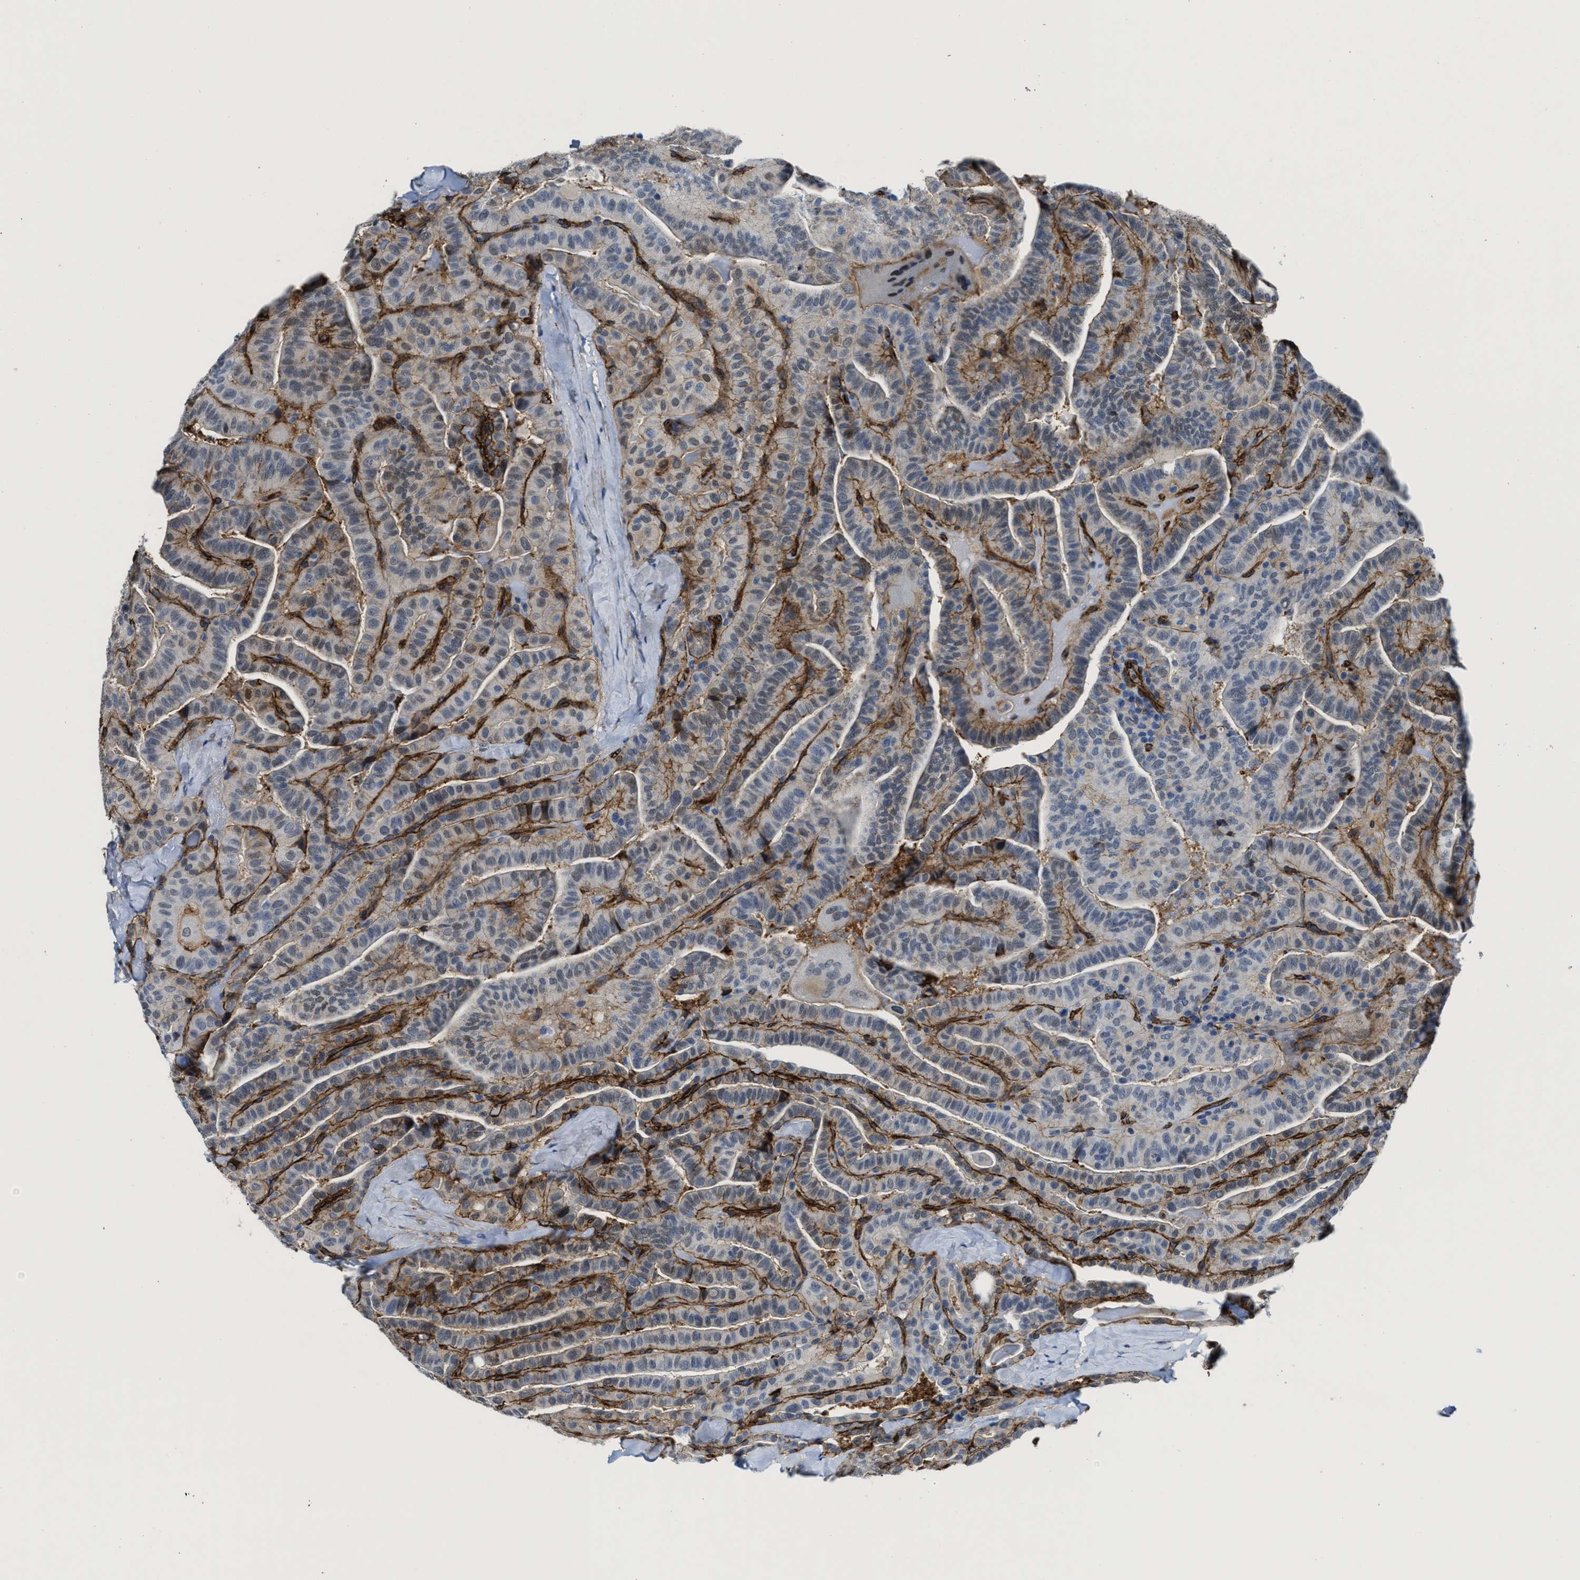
{"staining": {"intensity": "weak", "quantity": "25%-75%", "location": "cytoplasmic/membranous"}, "tissue": "thyroid cancer", "cell_type": "Tumor cells", "image_type": "cancer", "snomed": [{"axis": "morphology", "description": "Papillary adenocarcinoma, NOS"}, {"axis": "topography", "description": "Thyroid gland"}], "caption": "Protein staining reveals weak cytoplasmic/membranous positivity in about 25%-75% of tumor cells in thyroid cancer (papillary adenocarcinoma). (IHC, brightfield microscopy, high magnification).", "gene": "NAB1", "patient": {"sex": "male", "age": 77}}